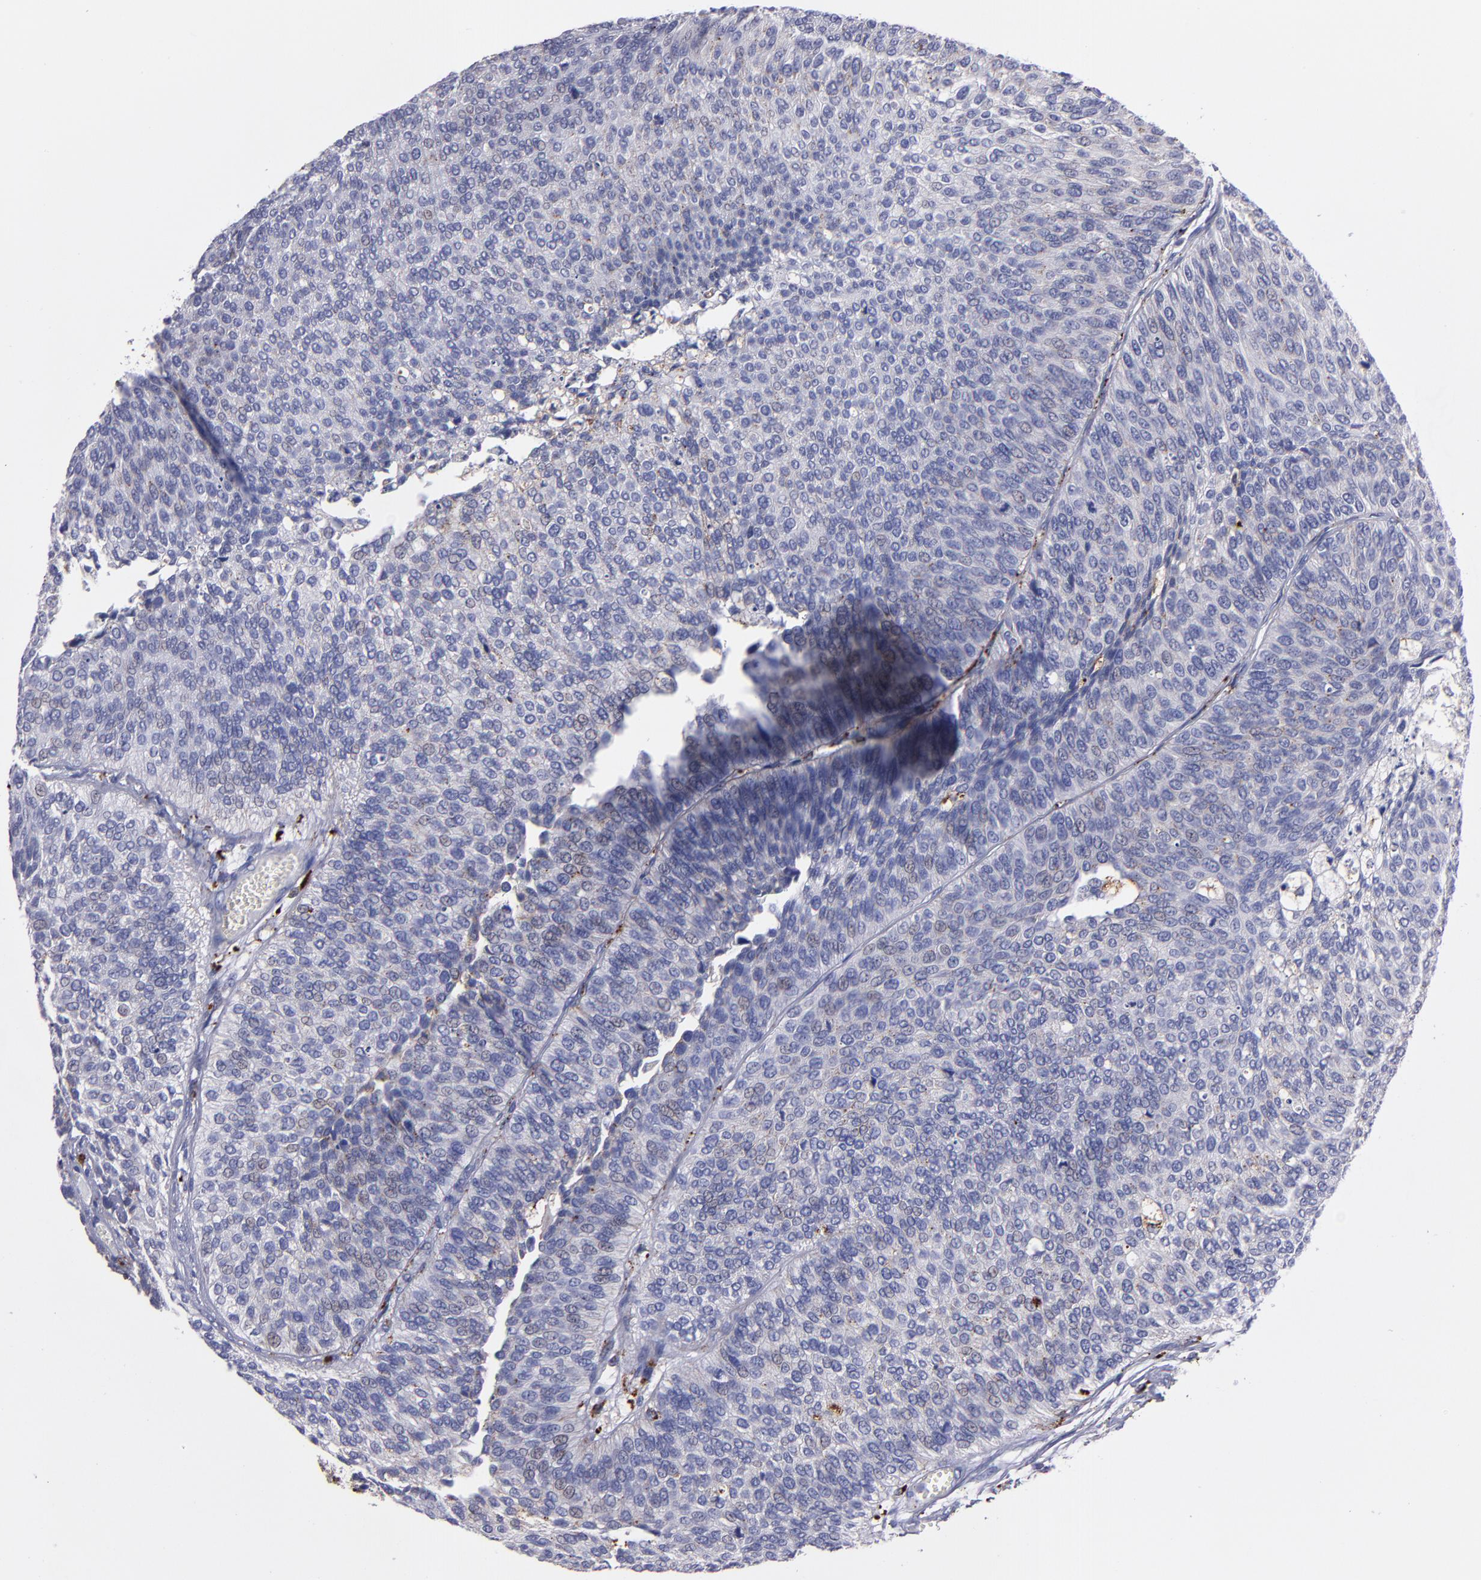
{"staining": {"intensity": "negative", "quantity": "none", "location": "none"}, "tissue": "urothelial cancer", "cell_type": "Tumor cells", "image_type": "cancer", "snomed": [{"axis": "morphology", "description": "Urothelial carcinoma, Low grade"}, {"axis": "topography", "description": "Urinary bladder"}], "caption": "There is no significant staining in tumor cells of low-grade urothelial carcinoma.", "gene": "CTSS", "patient": {"sex": "male", "age": 84}}